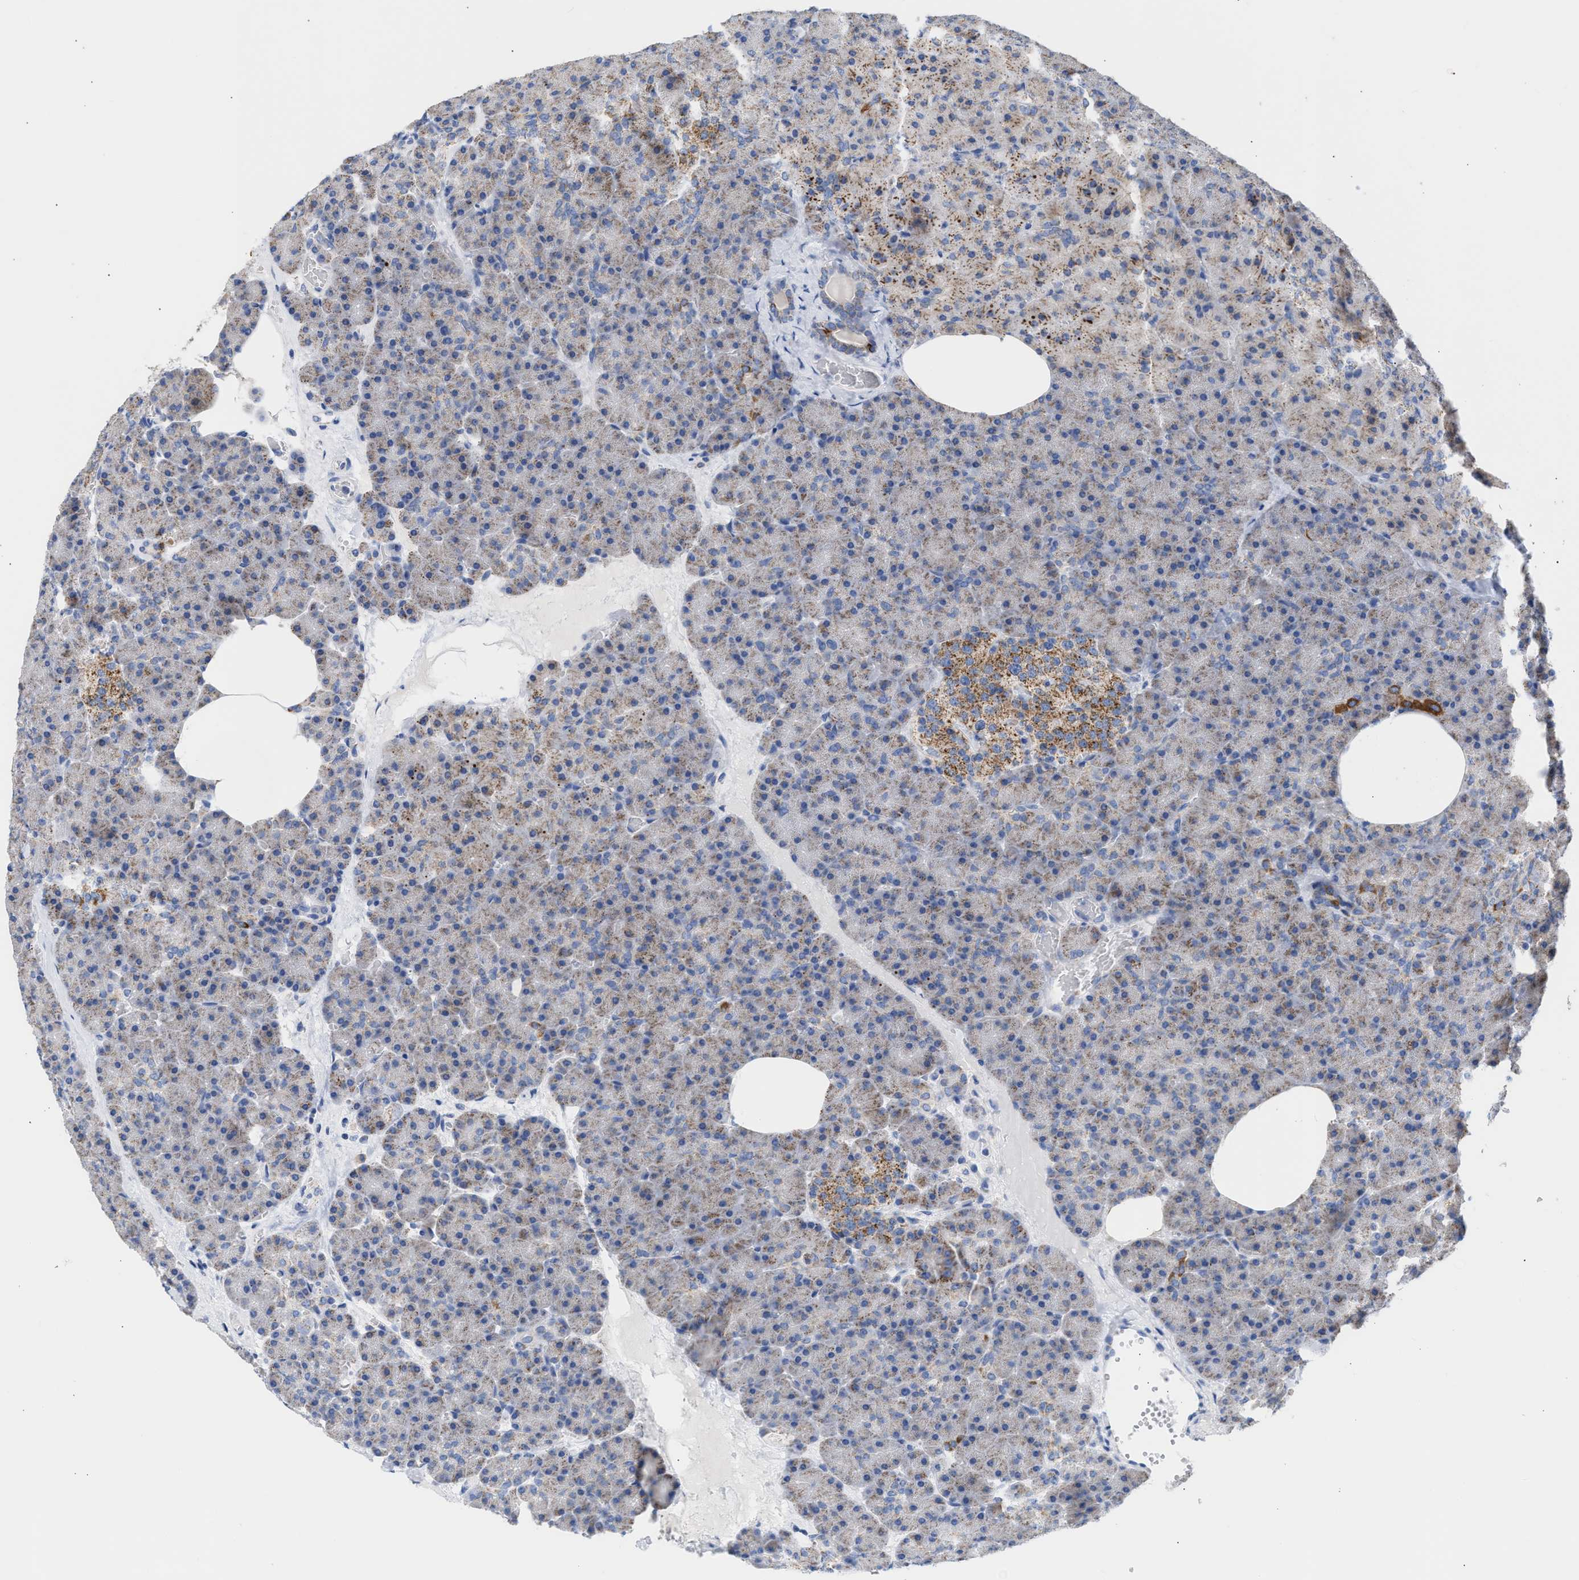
{"staining": {"intensity": "weak", "quantity": ">75%", "location": "cytoplasmic/membranous"}, "tissue": "pancreas", "cell_type": "Exocrine glandular cells", "image_type": "normal", "snomed": [{"axis": "morphology", "description": "Normal tissue, NOS"}, {"axis": "morphology", "description": "Carcinoid, malignant, NOS"}, {"axis": "topography", "description": "Pancreas"}], "caption": "Approximately >75% of exocrine glandular cells in unremarkable human pancreas show weak cytoplasmic/membranous protein staining as visualized by brown immunohistochemical staining.", "gene": "ACOT13", "patient": {"sex": "female", "age": 35}}